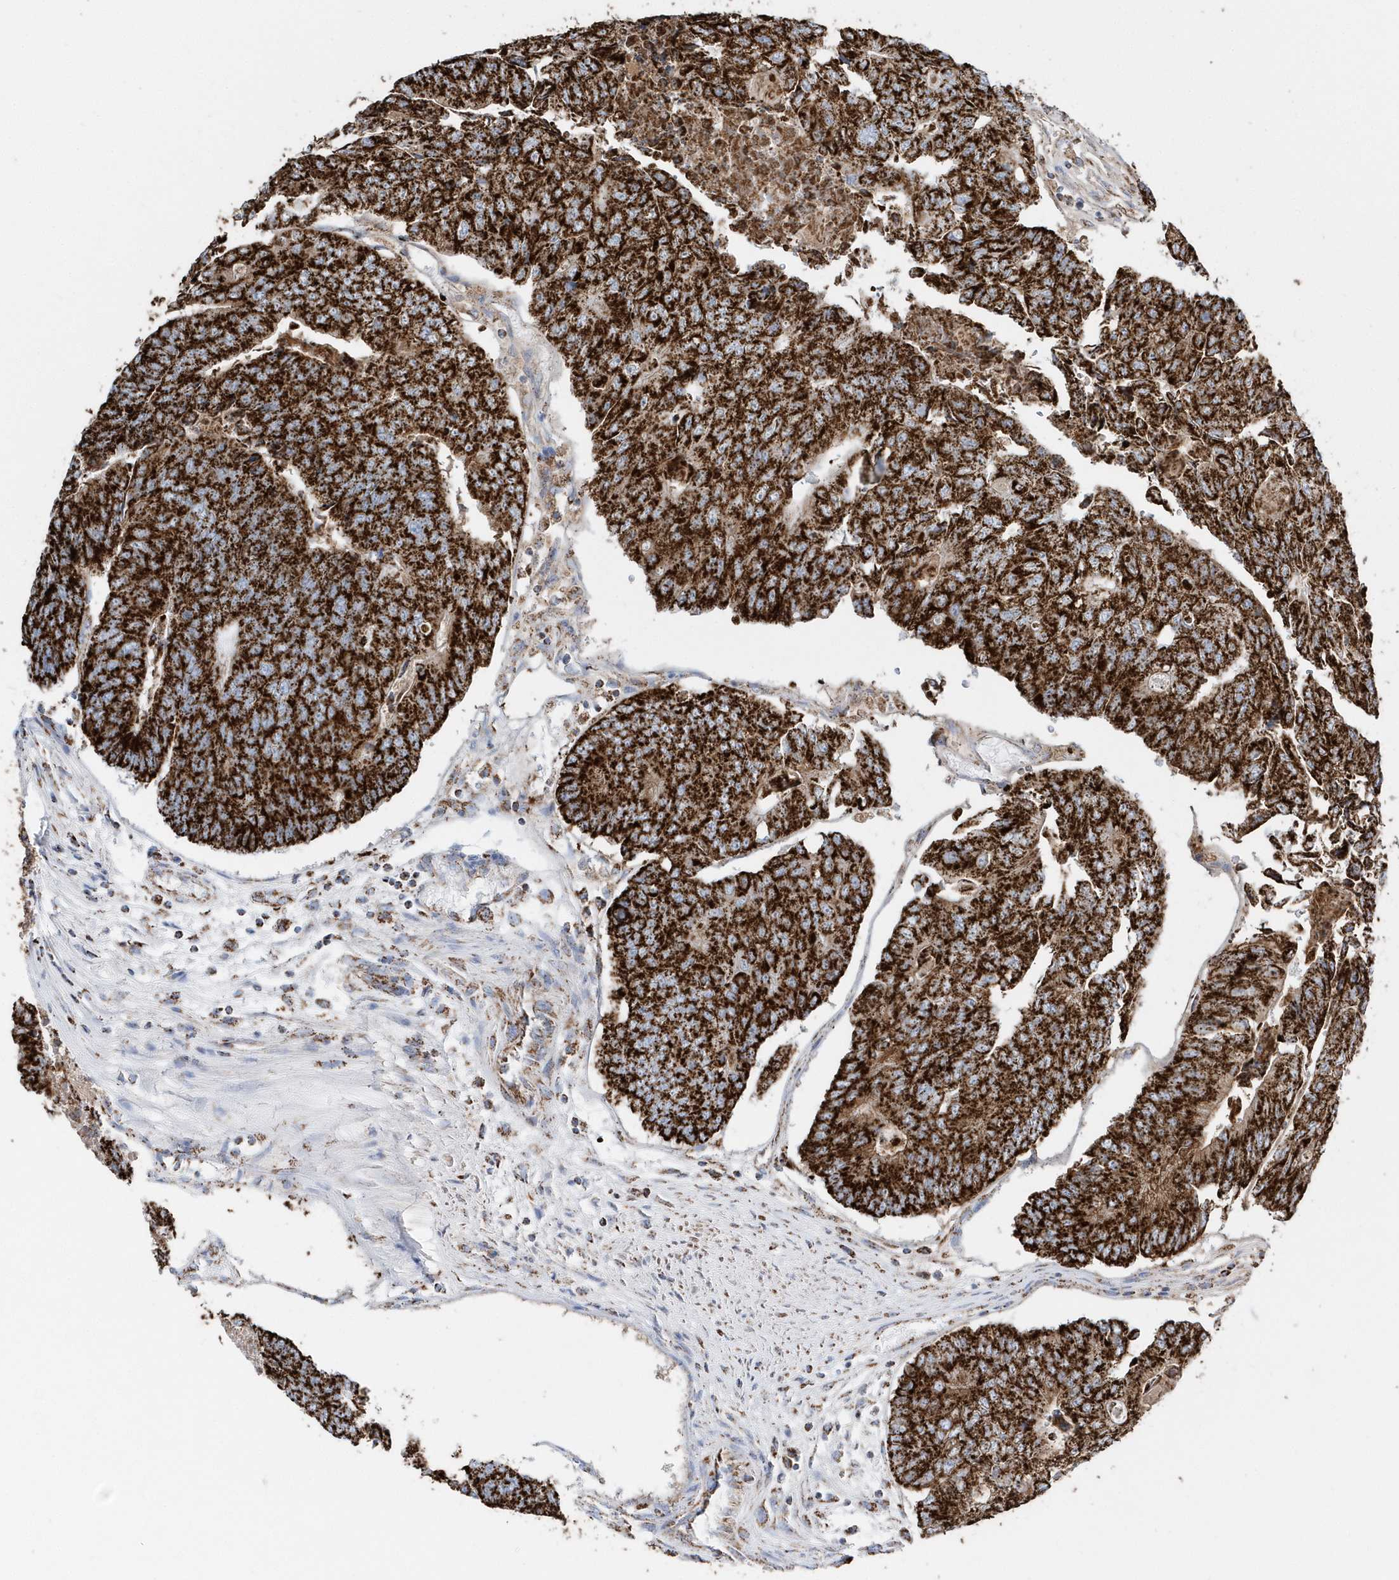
{"staining": {"intensity": "strong", "quantity": ">75%", "location": "cytoplasmic/membranous"}, "tissue": "colorectal cancer", "cell_type": "Tumor cells", "image_type": "cancer", "snomed": [{"axis": "morphology", "description": "Adenocarcinoma, NOS"}, {"axis": "topography", "description": "Colon"}], "caption": "Colorectal cancer (adenocarcinoma) was stained to show a protein in brown. There is high levels of strong cytoplasmic/membranous positivity in approximately >75% of tumor cells. (brown staining indicates protein expression, while blue staining denotes nuclei).", "gene": "TMCO6", "patient": {"sex": "female", "age": 67}}